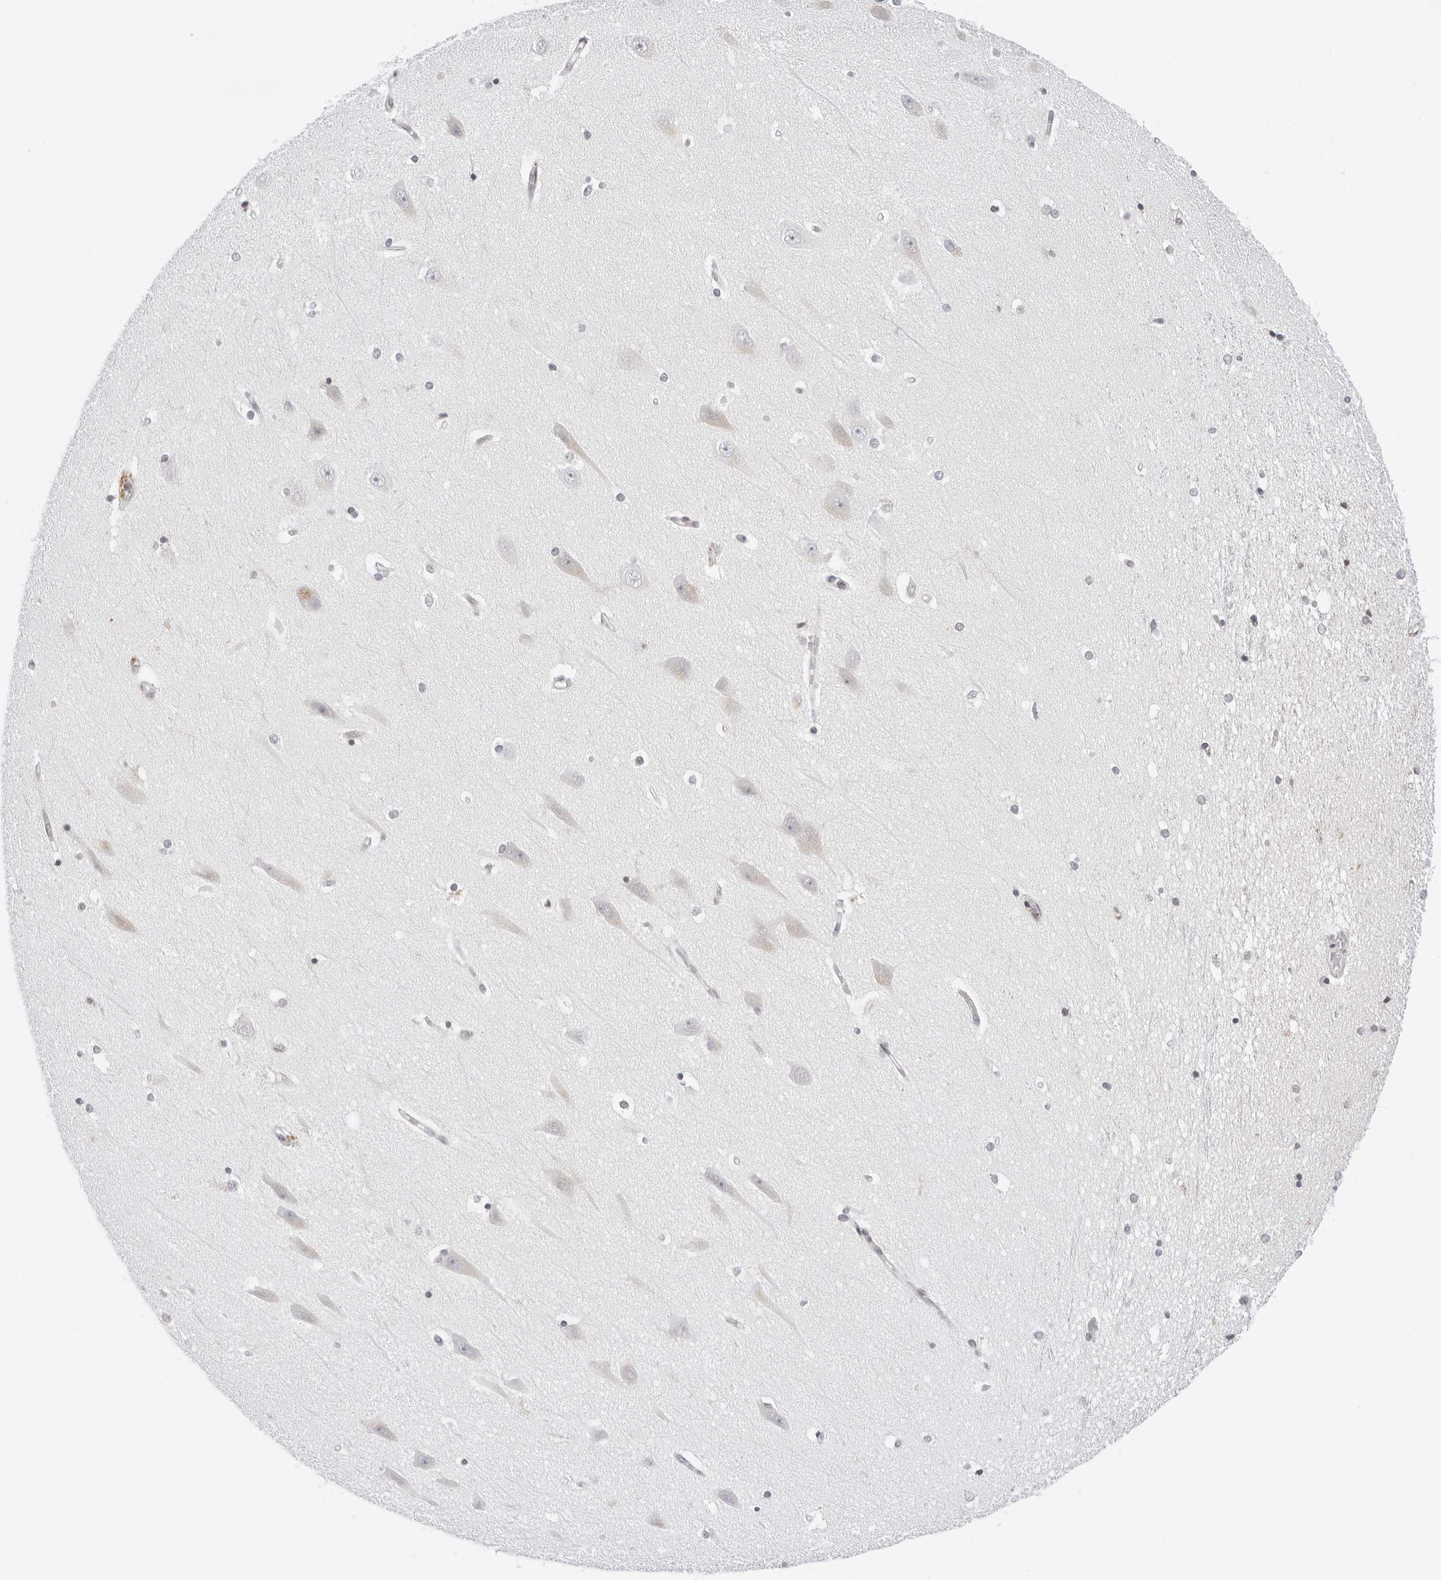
{"staining": {"intensity": "negative", "quantity": "none", "location": "none"}, "tissue": "hippocampus", "cell_type": "Glial cells", "image_type": "normal", "snomed": [{"axis": "morphology", "description": "Normal tissue, NOS"}, {"axis": "topography", "description": "Hippocampus"}], "caption": "Immunohistochemistry of normal human hippocampus demonstrates no positivity in glial cells.", "gene": "CIART", "patient": {"sex": "male", "age": 45}}